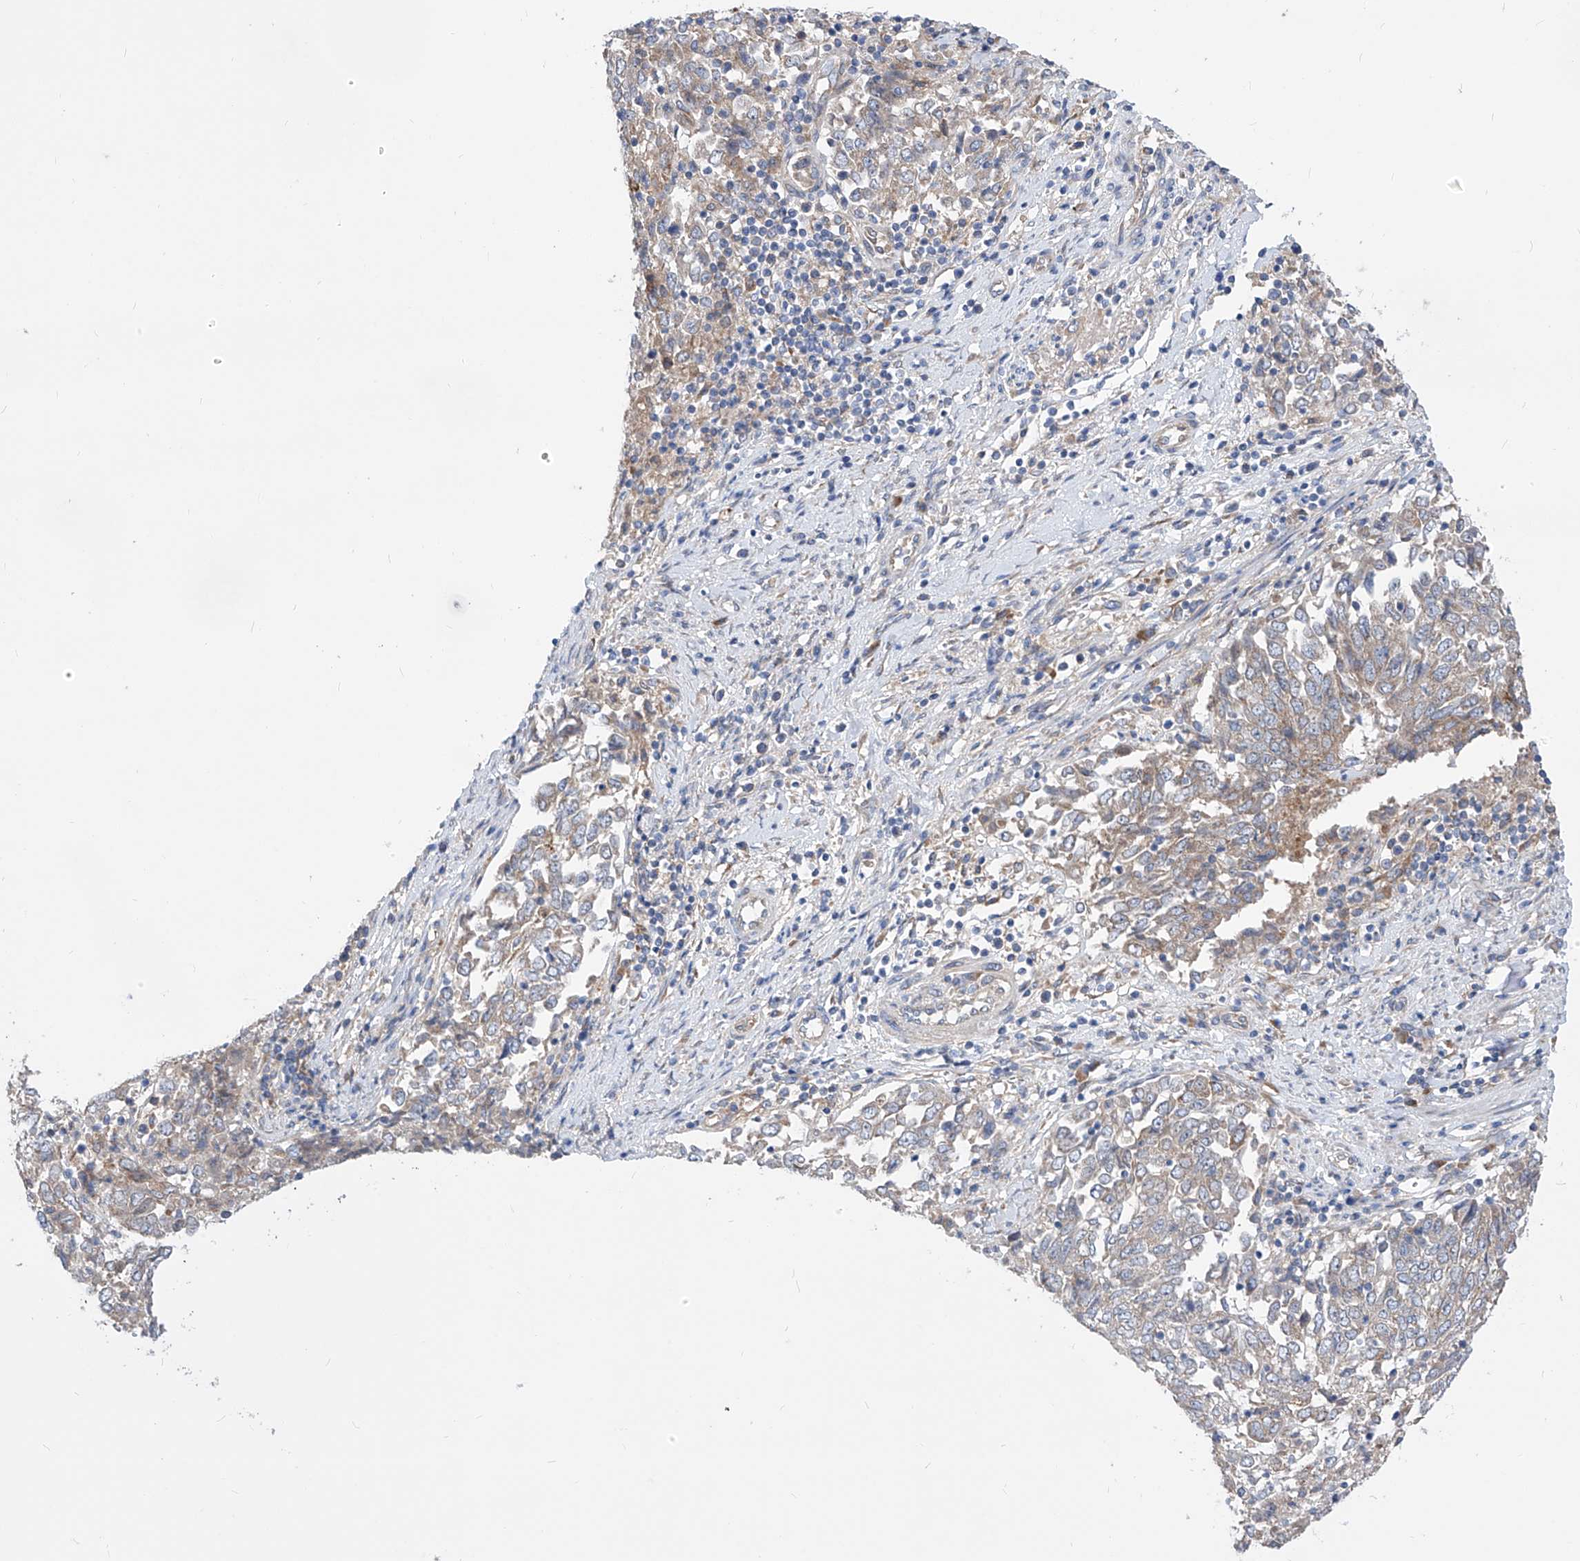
{"staining": {"intensity": "moderate", "quantity": "25%-75%", "location": "cytoplasmic/membranous"}, "tissue": "endometrial cancer", "cell_type": "Tumor cells", "image_type": "cancer", "snomed": [{"axis": "morphology", "description": "Adenocarcinoma, NOS"}, {"axis": "topography", "description": "Endometrium"}], "caption": "Immunohistochemical staining of adenocarcinoma (endometrial) reveals medium levels of moderate cytoplasmic/membranous staining in approximately 25%-75% of tumor cells.", "gene": "UFL1", "patient": {"sex": "female", "age": 80}}